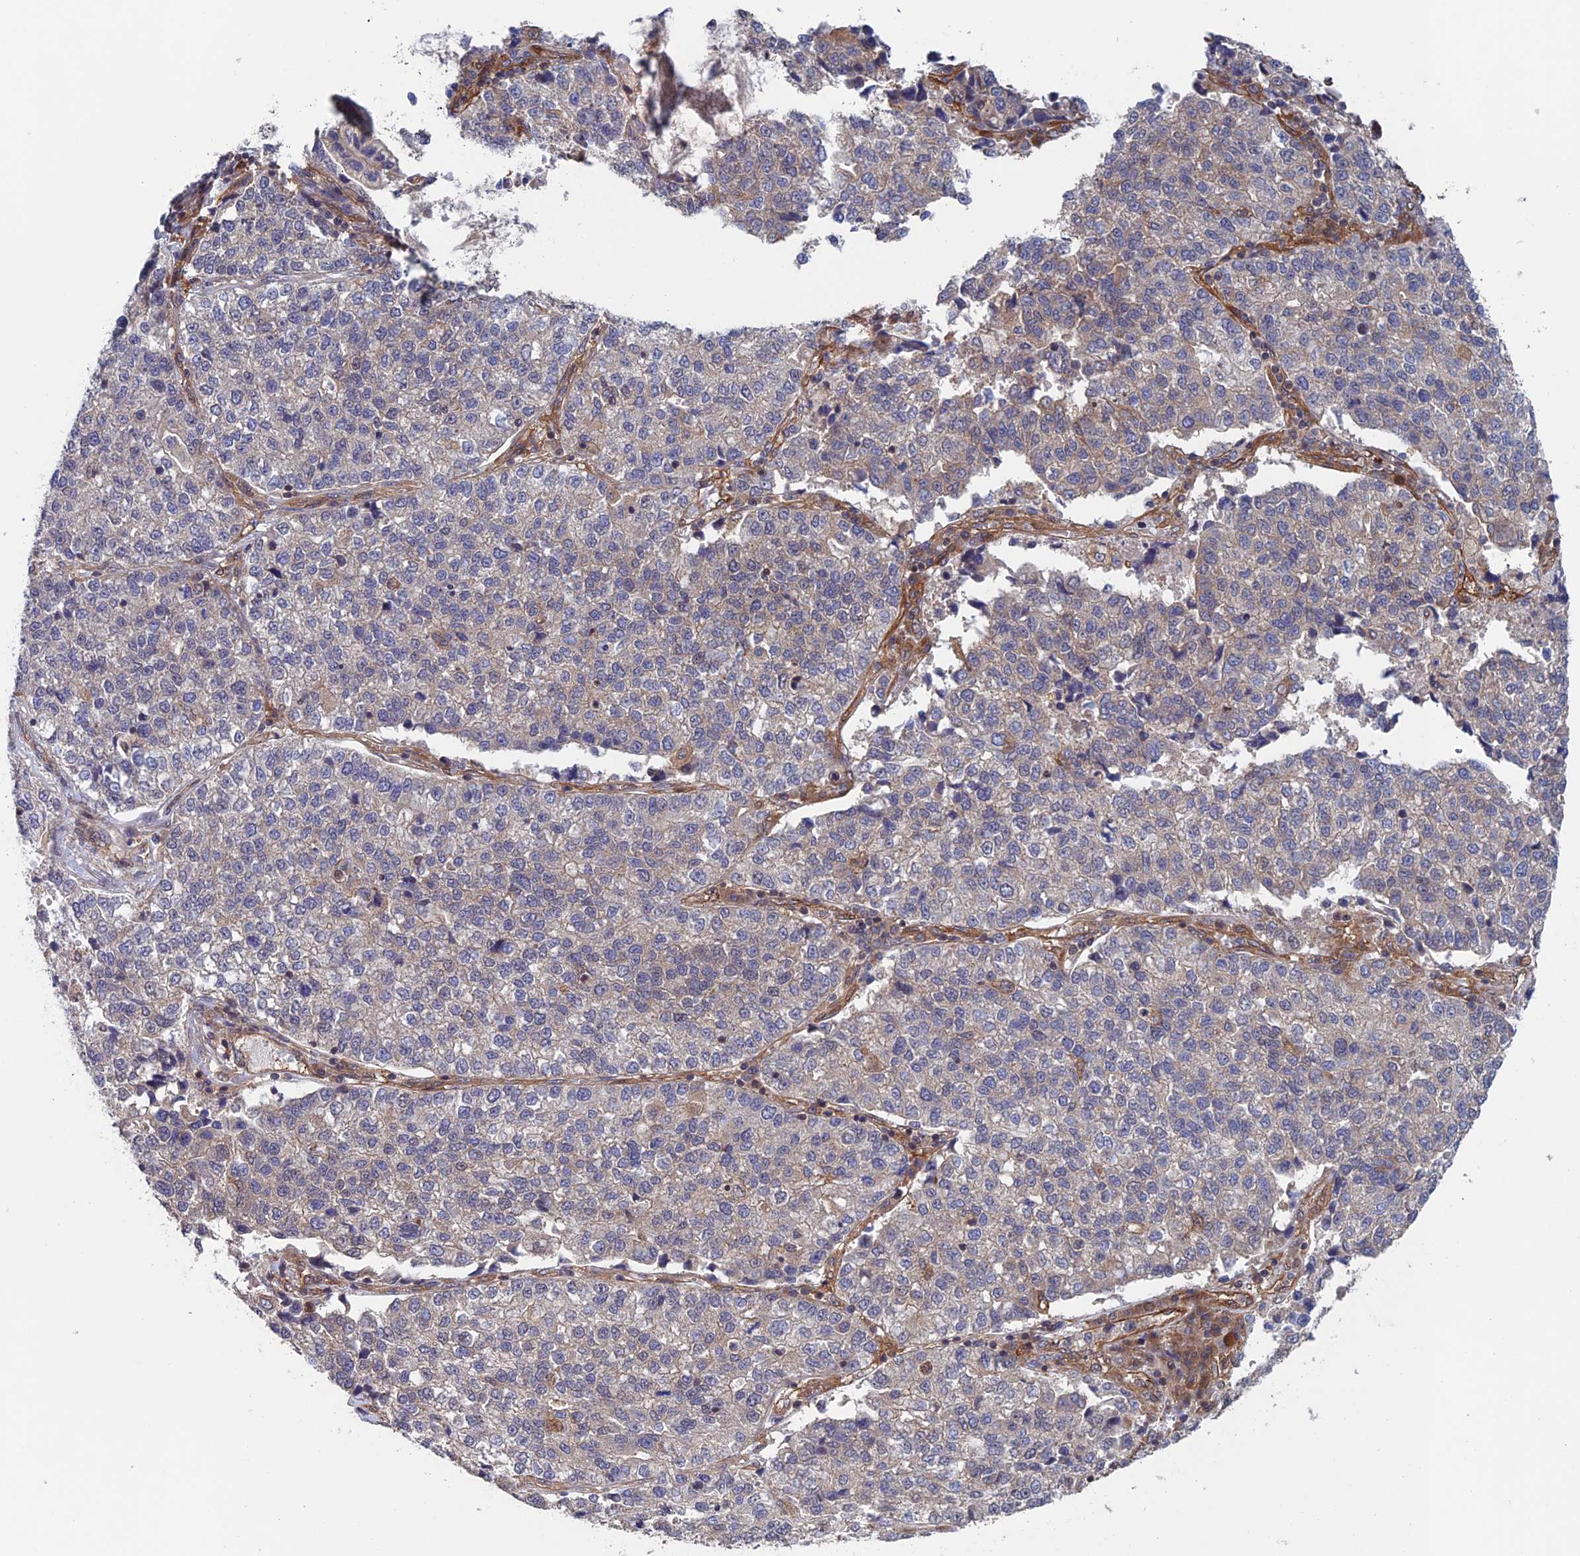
{"staining": {"intensity": "negative", "quantity": "none", "location": "none"}, "tissue": "lung cancer", "cell_type": "Tumor cells", "image_type": "cancer", "snomed": [{"axis": "morphology", "description": "Adenocarcinoma, NOS"}, {"axis": "topography", "description": "Lung"}], "caption": "Immunohistochemical staining of lung adenocarcinoma demonstrates no significant staining in tumor cells.", "gene": "NUDT16L1", "patient": {"sex": "male", "age": 49}}